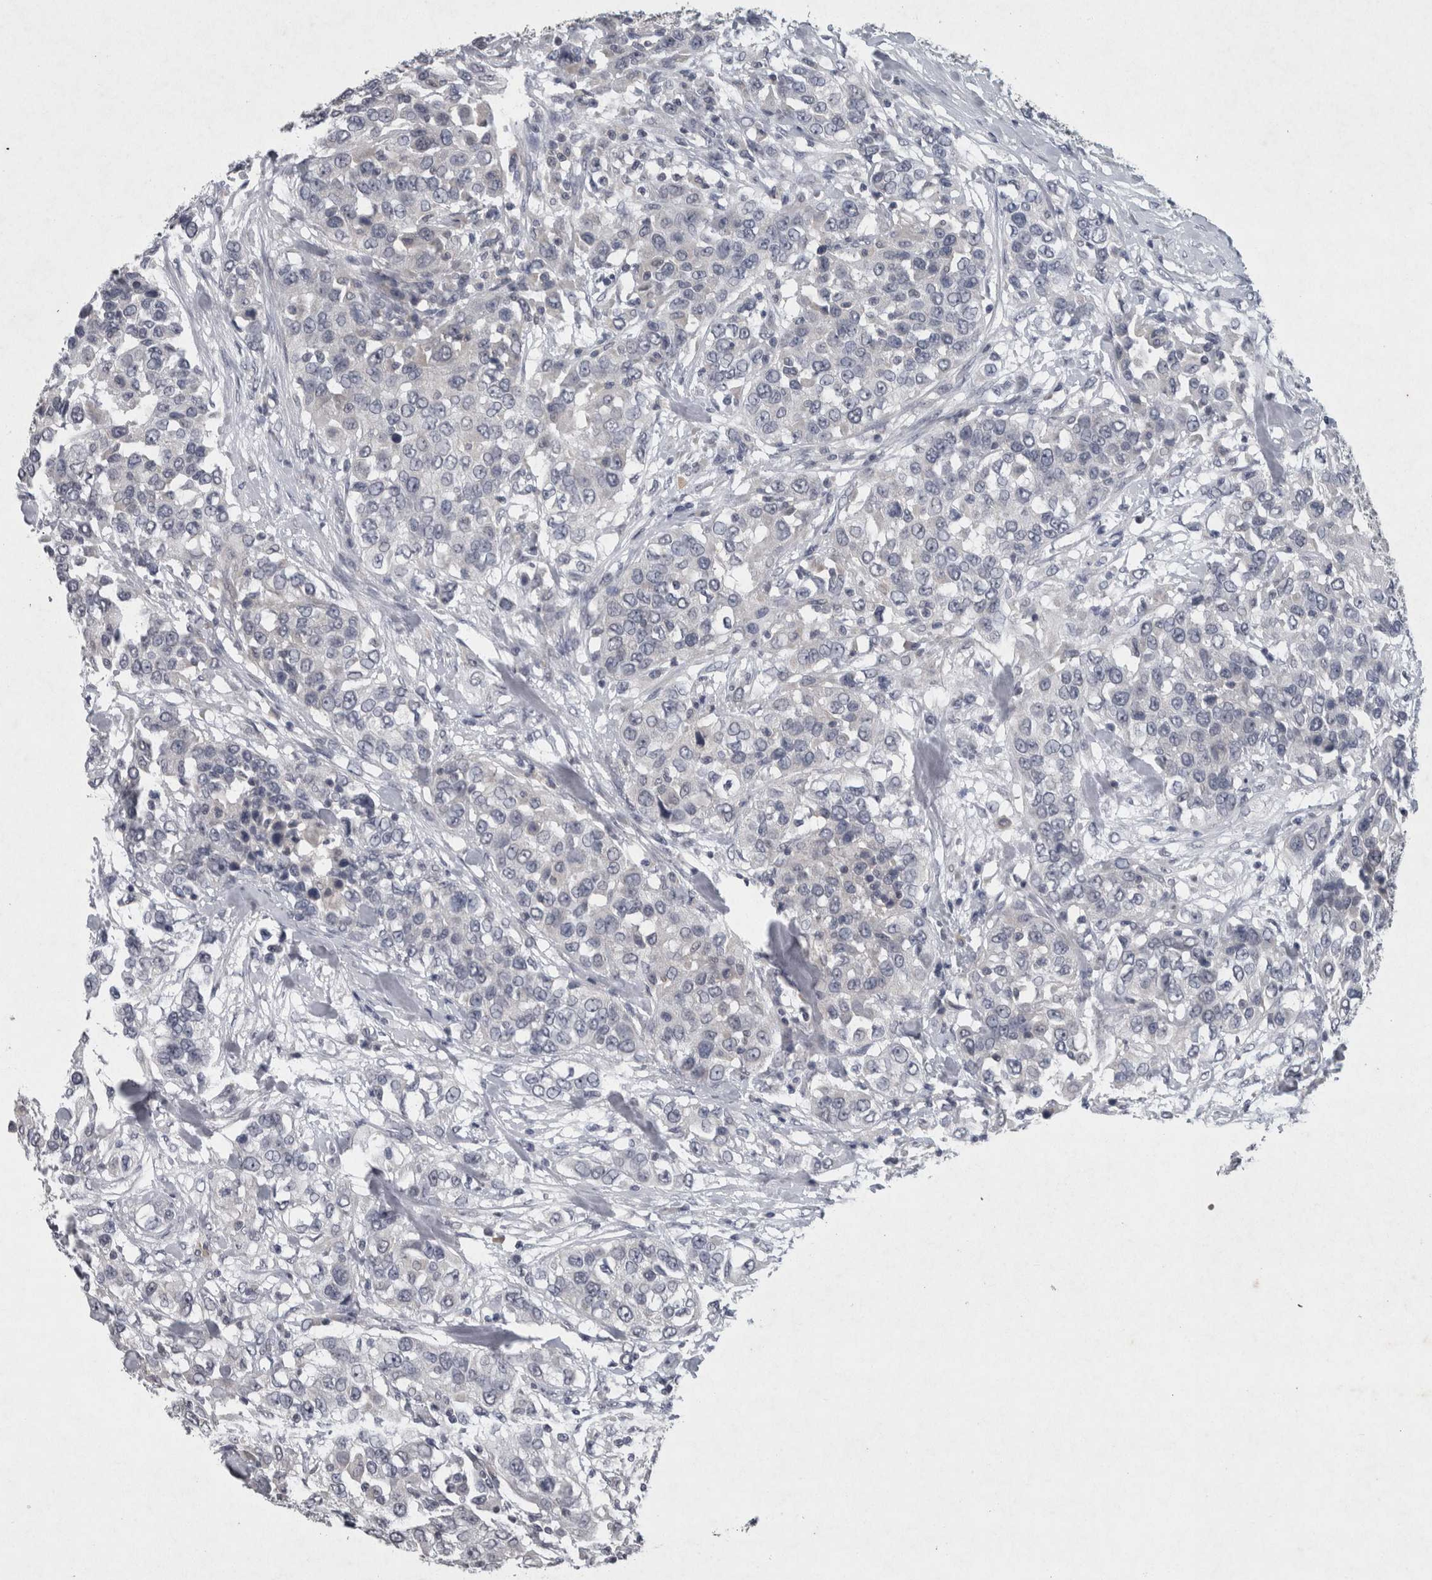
{"staining": {"intensity": "negative", "quantity": "none", "location": "none"}, "tissue": "urothelial cancer", "cell_type": "Tumor cells", "image_type": "cancer", "snomed": [{"axis": "morphology", "description": "Urothelial carcinoma, High grade"}, {"axis": "topography", "description": "Urinary bladder"}], "caption": "Immunohistochemical staining of human urothelial cancer demonstrates no significant positivity in tumor cells.", "gene": "WNT7A", "patient": {"sex": "female", "age": 80}}